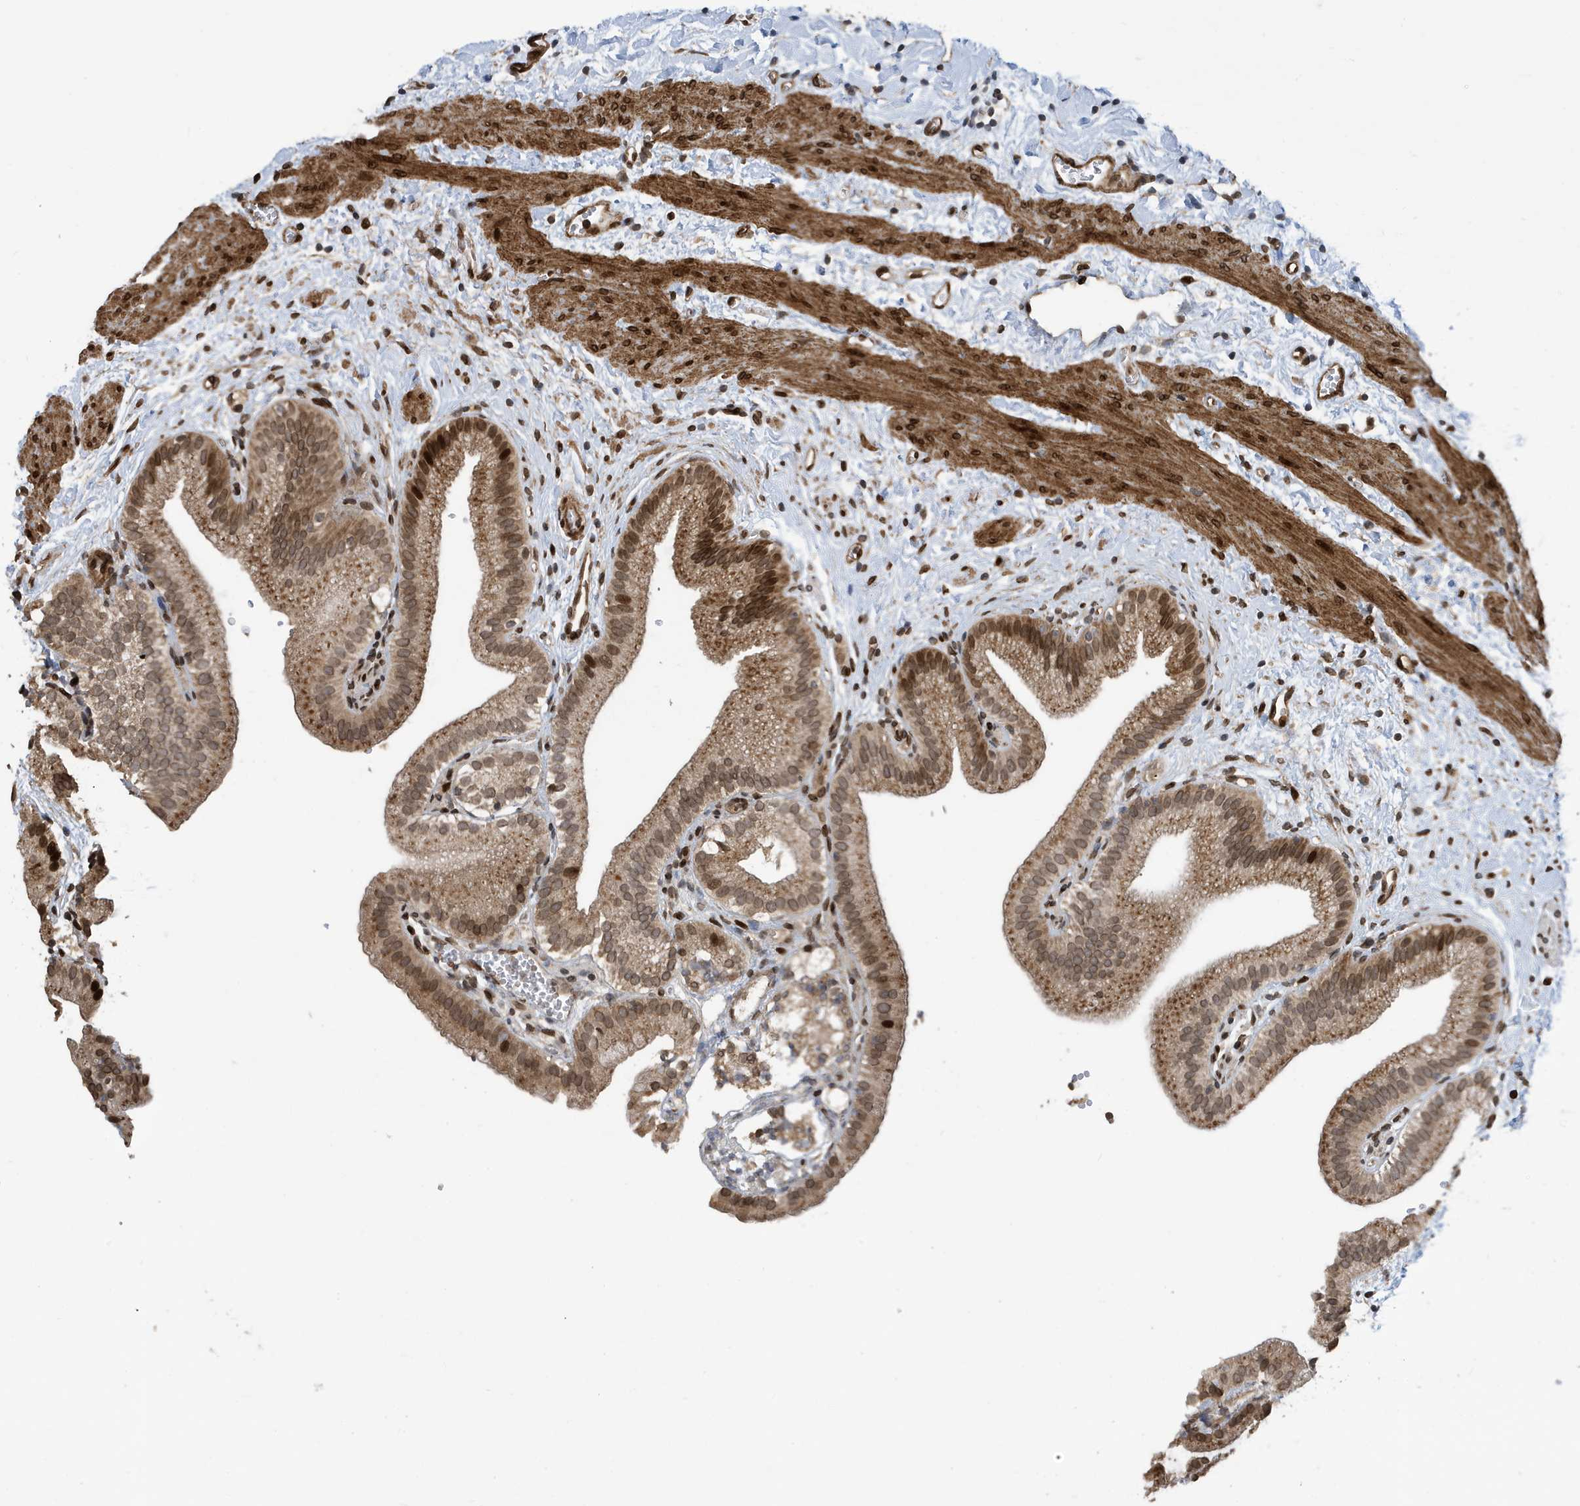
{"staining": {"intensity": "moderate", "quantity": ">75%", "location": "cytoplasmic/membranous,nuclear"}, "tissue": "gallbladder", "cell_type": "Glandular cells", "image_type": "normal", "snomed": [{"axis": "morphology", "description": "Normal tissue, NOS"}, {"axis": "topography", "description": "Gallbladder"}], "caption": "DAB immunohistochemical staining of unremarkable human gallbladder exhibits moderate cytoplasmic/membranous,nuclear protein positivity in about >75% of glandular cells. Immunohistochemistry stains the protein of interest in brown and the nuclei are stained blue.", "gene": "DUSP18", "patient": {"sex": "male", "age": 55}}